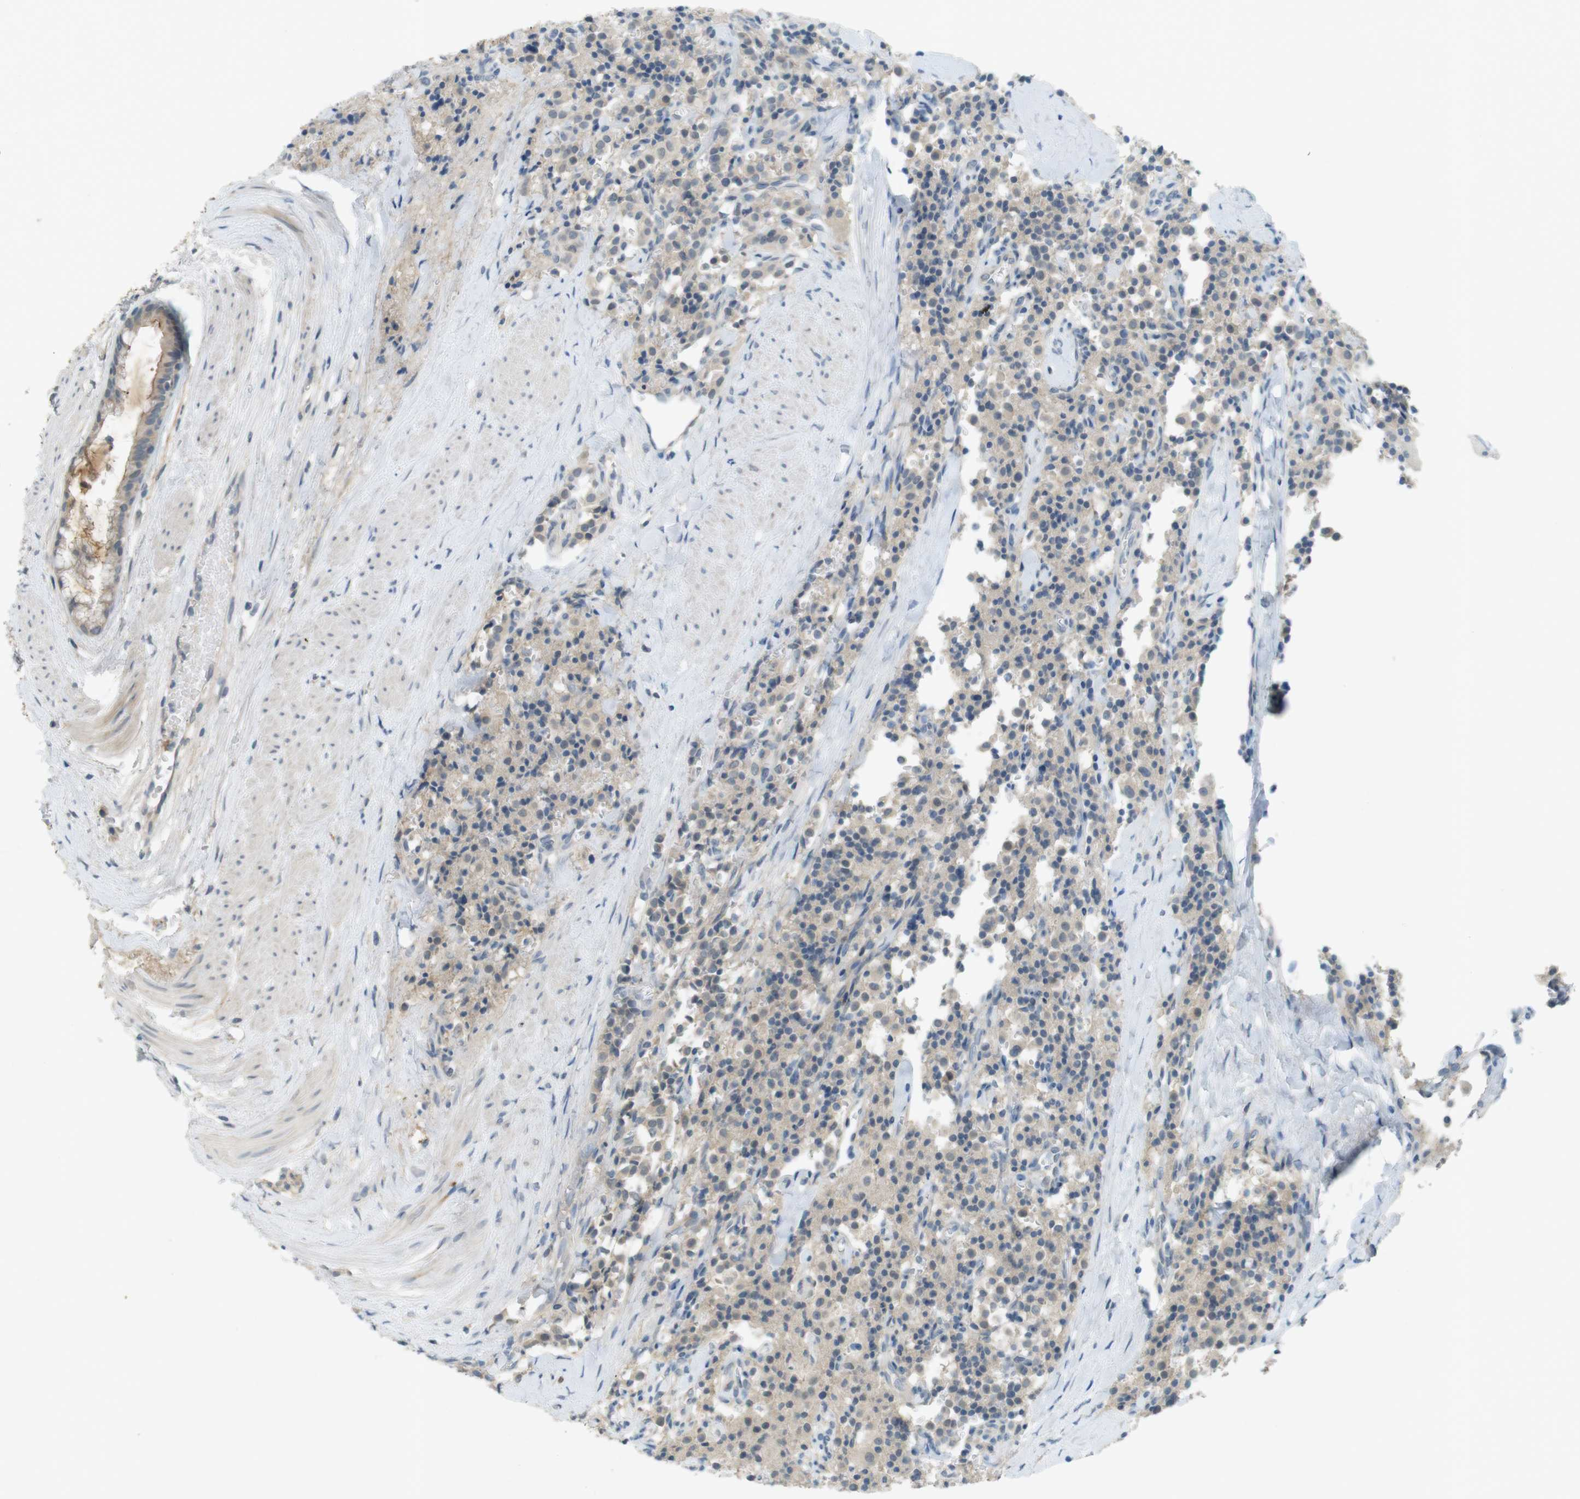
{"staining": {"intensity": "weak", "quantity": ">75%", "location": "cytoplasmic/membranous"}, "tissue": "carcinoid", "cell_type": "Tumor cells", "image_type": "cancer", "snomed": [{"axis": "morphology", "description": "Carcinoid, malignant, NOS"}, {"axis": "topography", "description": "Lung"}], "caption": "High-magnification brightfield microscopy of carcinoid stained with DAB (brown) and counterstained with hematoxylin (blue). tumor cells exhibit weak cytoplasmic/membranous expression is identified in about>75% of cells.", "gene": "UGT8", "patient": {"sex": "male", "age": 30}}